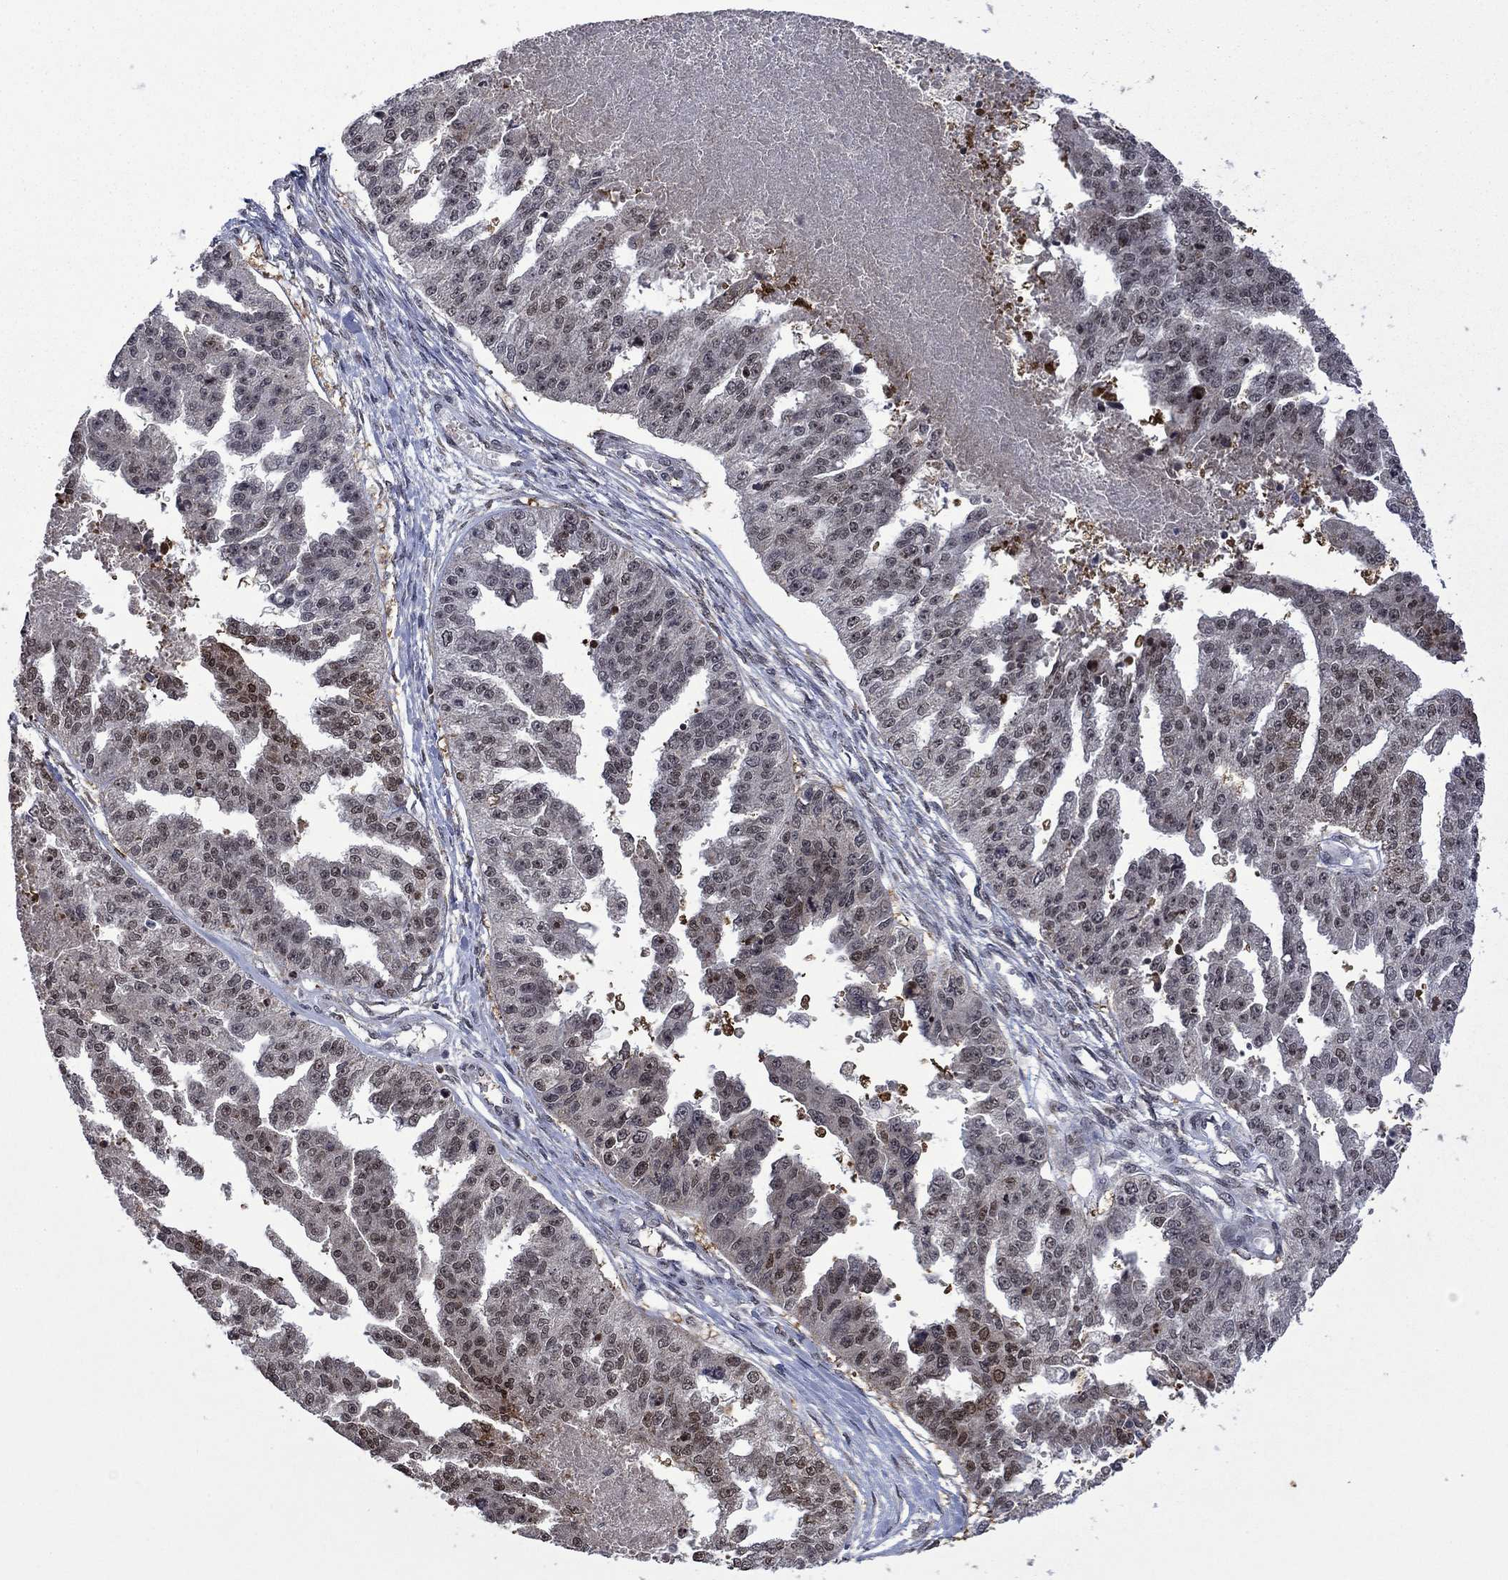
{"staining": {"intensity": "moderate", "quantity": "<25%", "location": "cytoplasmic/membranous,nuclear"}, "tissue": "ovarian cancer", "cell_type": "Tumor cells", "image_type": "cancer", "snomed": [{"axis": "morphology", "description": "Cystadenocarcinoma, serous, NOS"}, {"axis": "topography", "description": "Ovary"}], "caption": "Ovarian serous cystadenocarcinoma stained for a protein displays moderate cytoplasmic/membranous and nuclear positivity in tumor cells. Using DAB (brown) and hematoxylin (blue) stains, captured at high magnification using brightfield microscopy.", "gene": "FBL", "patient": {"sex": "female", "age": 58}}